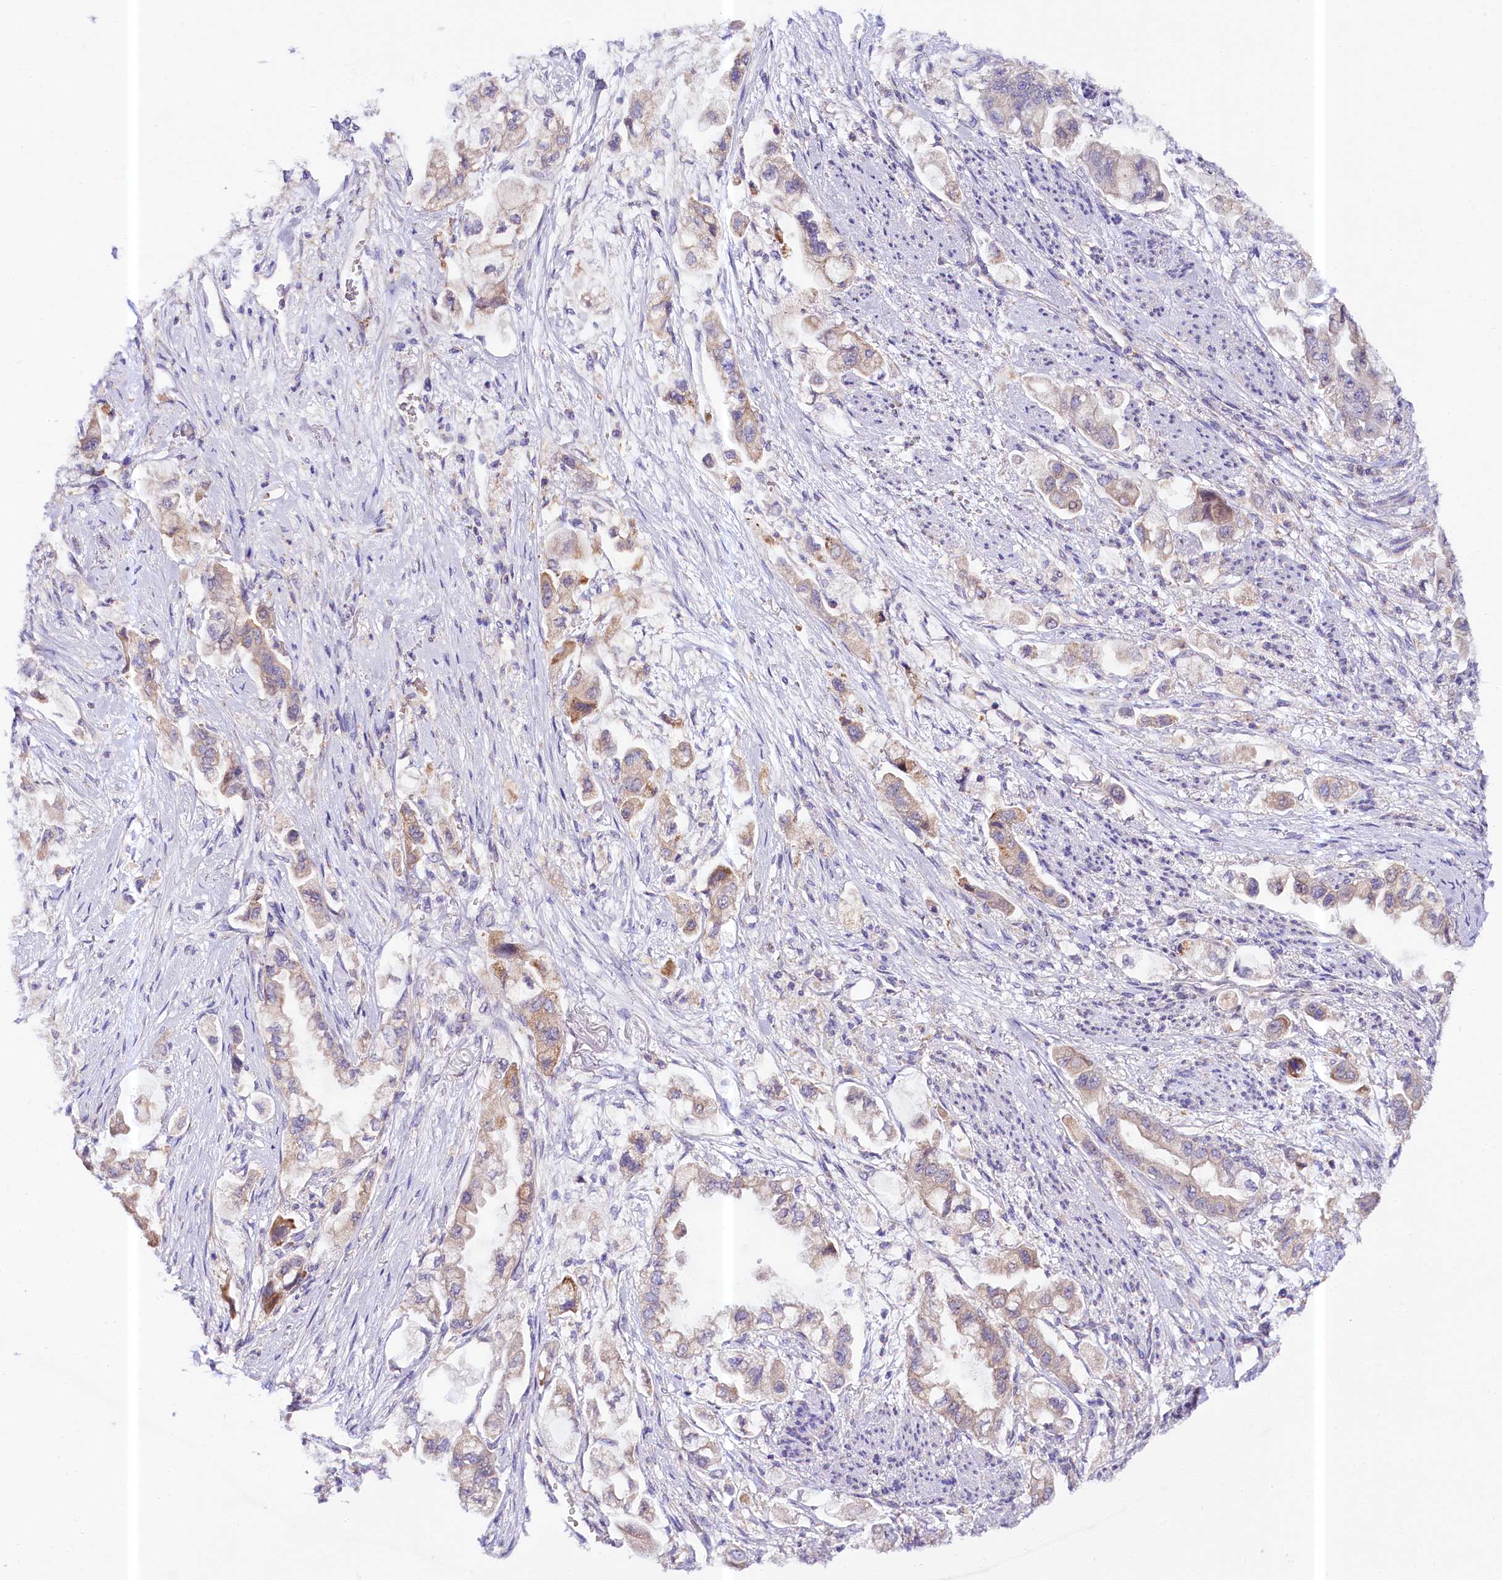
{"staining": {"intensity": "moderate", "quantity": ">75%", "location": "cytoplasmic/membranous"}, "tissue": "stomach cancer", "cell_type": "Tumor cells", "image_type": "cancer", "snomed": [{"axis": "morphology", "description": "Adenocarcinoma, NOS"}, {"axis": "topography", "description": "Stomach"}], "caption": "This is a histology image of IHC staining of stomach cancer, which shows moderate expression in the cytoplasmic/membranous of tumor cells.", "gene": "CEP295", "patient": {"sex": "male", "age": 62}}